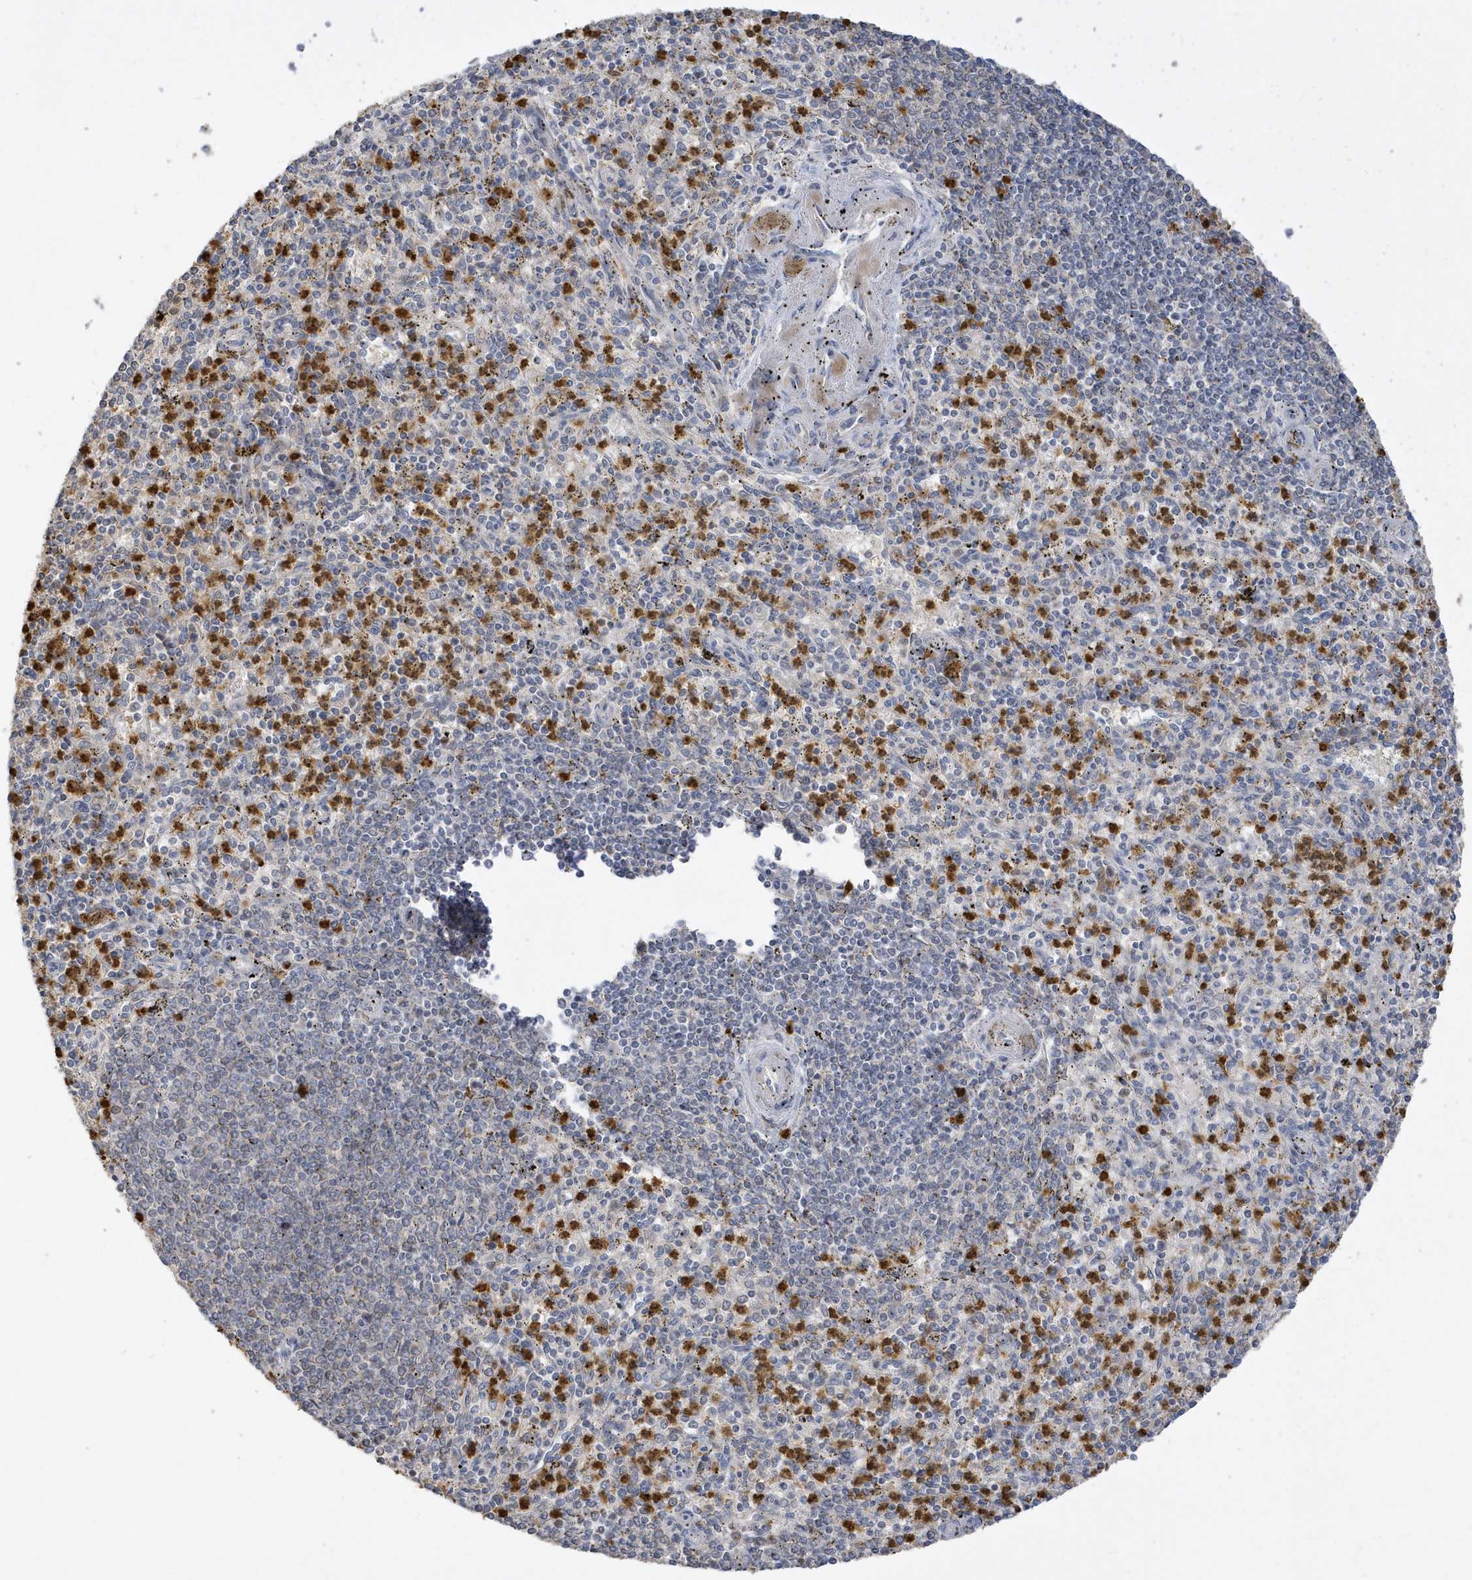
{"staining": {"intensity": "moderate", "quantity": "25%-75%", "location": "cytoplasmic/membranous"}, "tissue": "spleen", "cell_type": "Cells in red pulp", "image_type": "normal", "snomed": [{"axis": "morphology", "description": "Normal tissue, NOS"}, {"axis": "topography", "description": "Spleen"}], "caption": "Unremarkable spleen shows moderate cytoplasmic/membranous expression in approximately 25%-75% of cells in red pulp (Brightfield microscopy of DAB IHC at high magnification)..", "gene": "DPP9", "patient": {"sex": "male", "age": 72}}